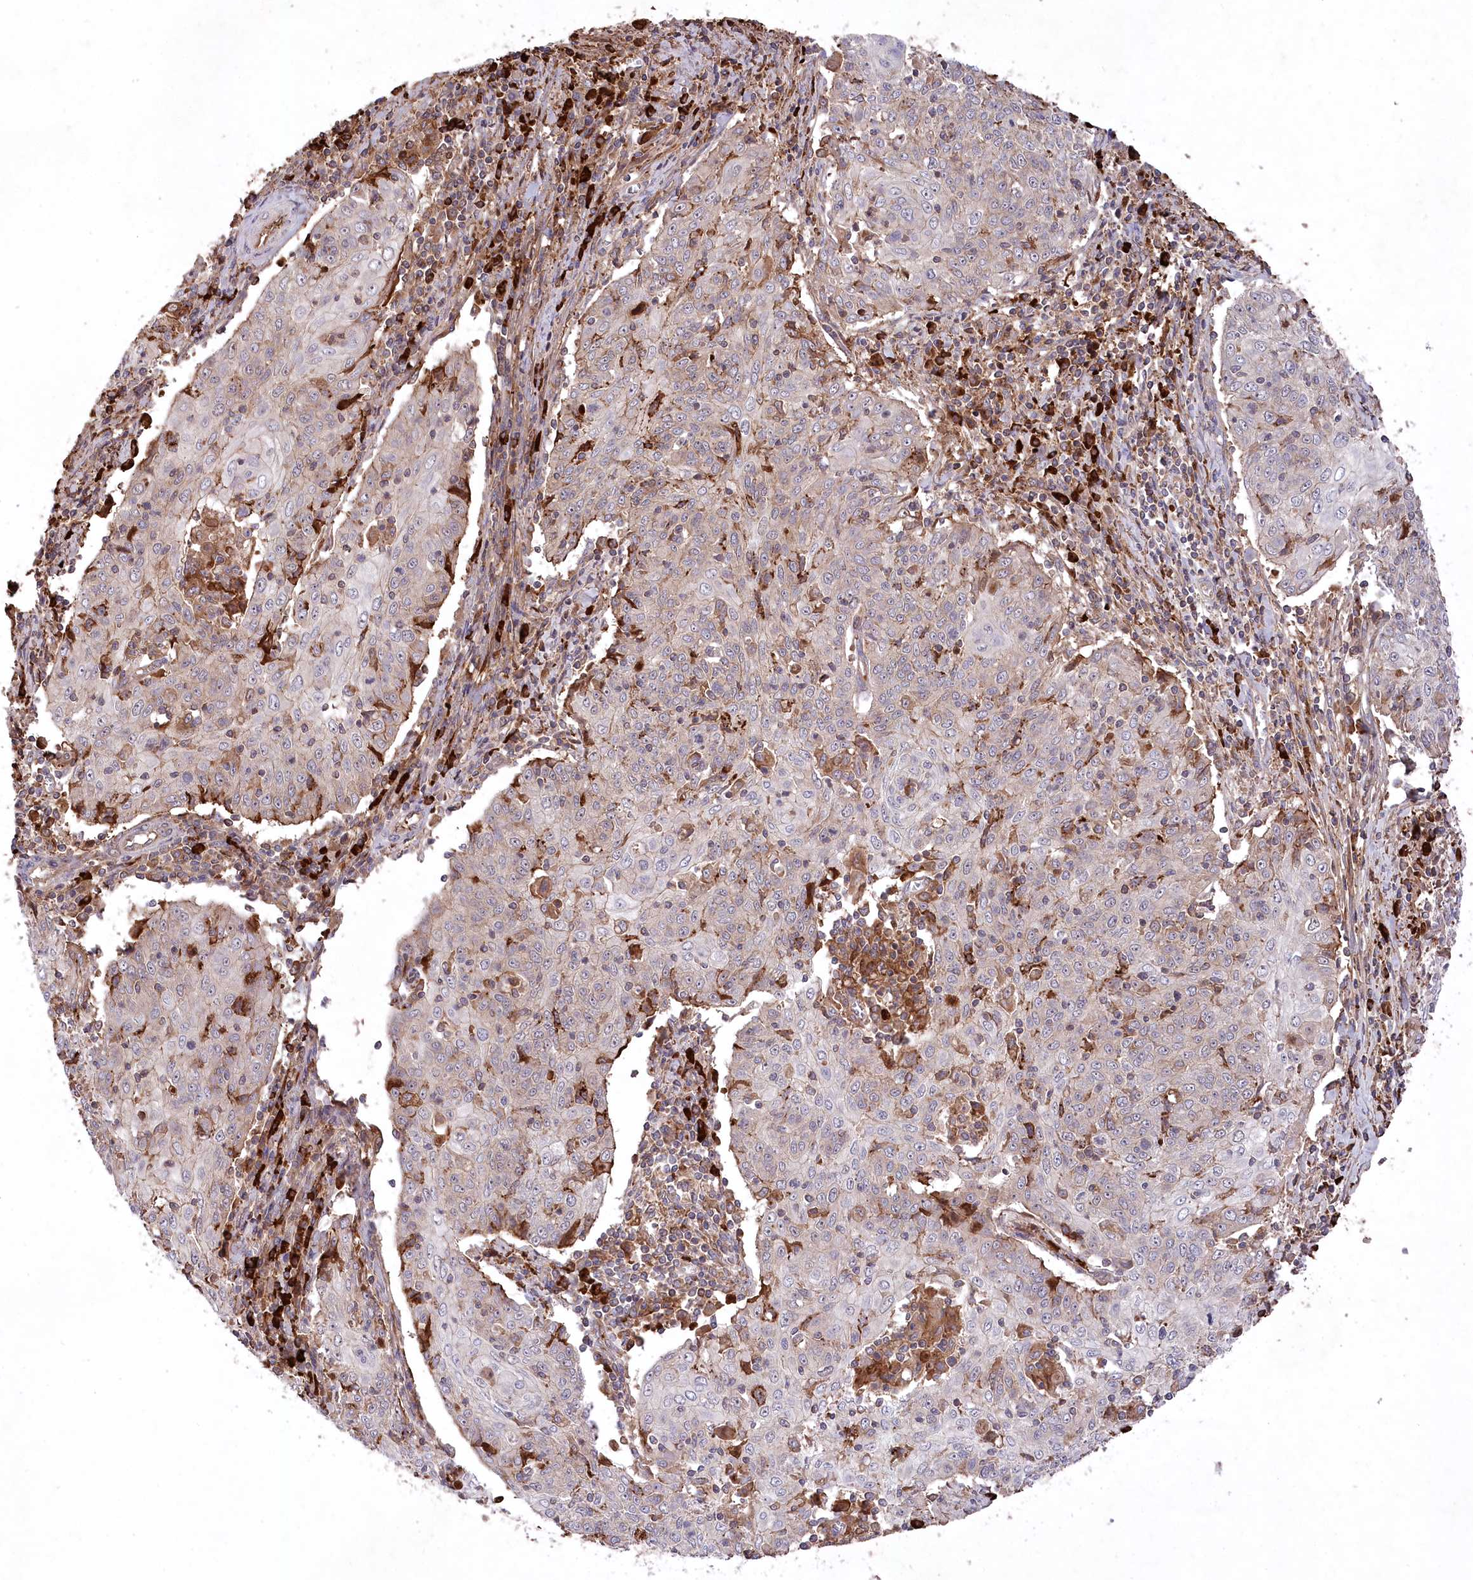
{"staining": {"intensity": "moderate", "quantity": "25%-75%", "location": "cytoplasmic/membranous"}, "tissue": "cervical cancer", "cell_type": "Tumor cells", "image_type": "cancer", "snomed": [{"axis": "morphology", "description": "Squamous cell carcinoma, NOS"}, {"axis": "topography", "description": "Cervix"}], "caption": "Immunohistochemistry image of human squamous cell carcinoma (cervical) stained for a protein (brown), which demonstrates medium levels of moderate cytoplasmic/membranous expression in approximately 25%-75% of tumor cells.", "gene": "PPP1R21", "patient": {"sex": "female", "age": 48}}